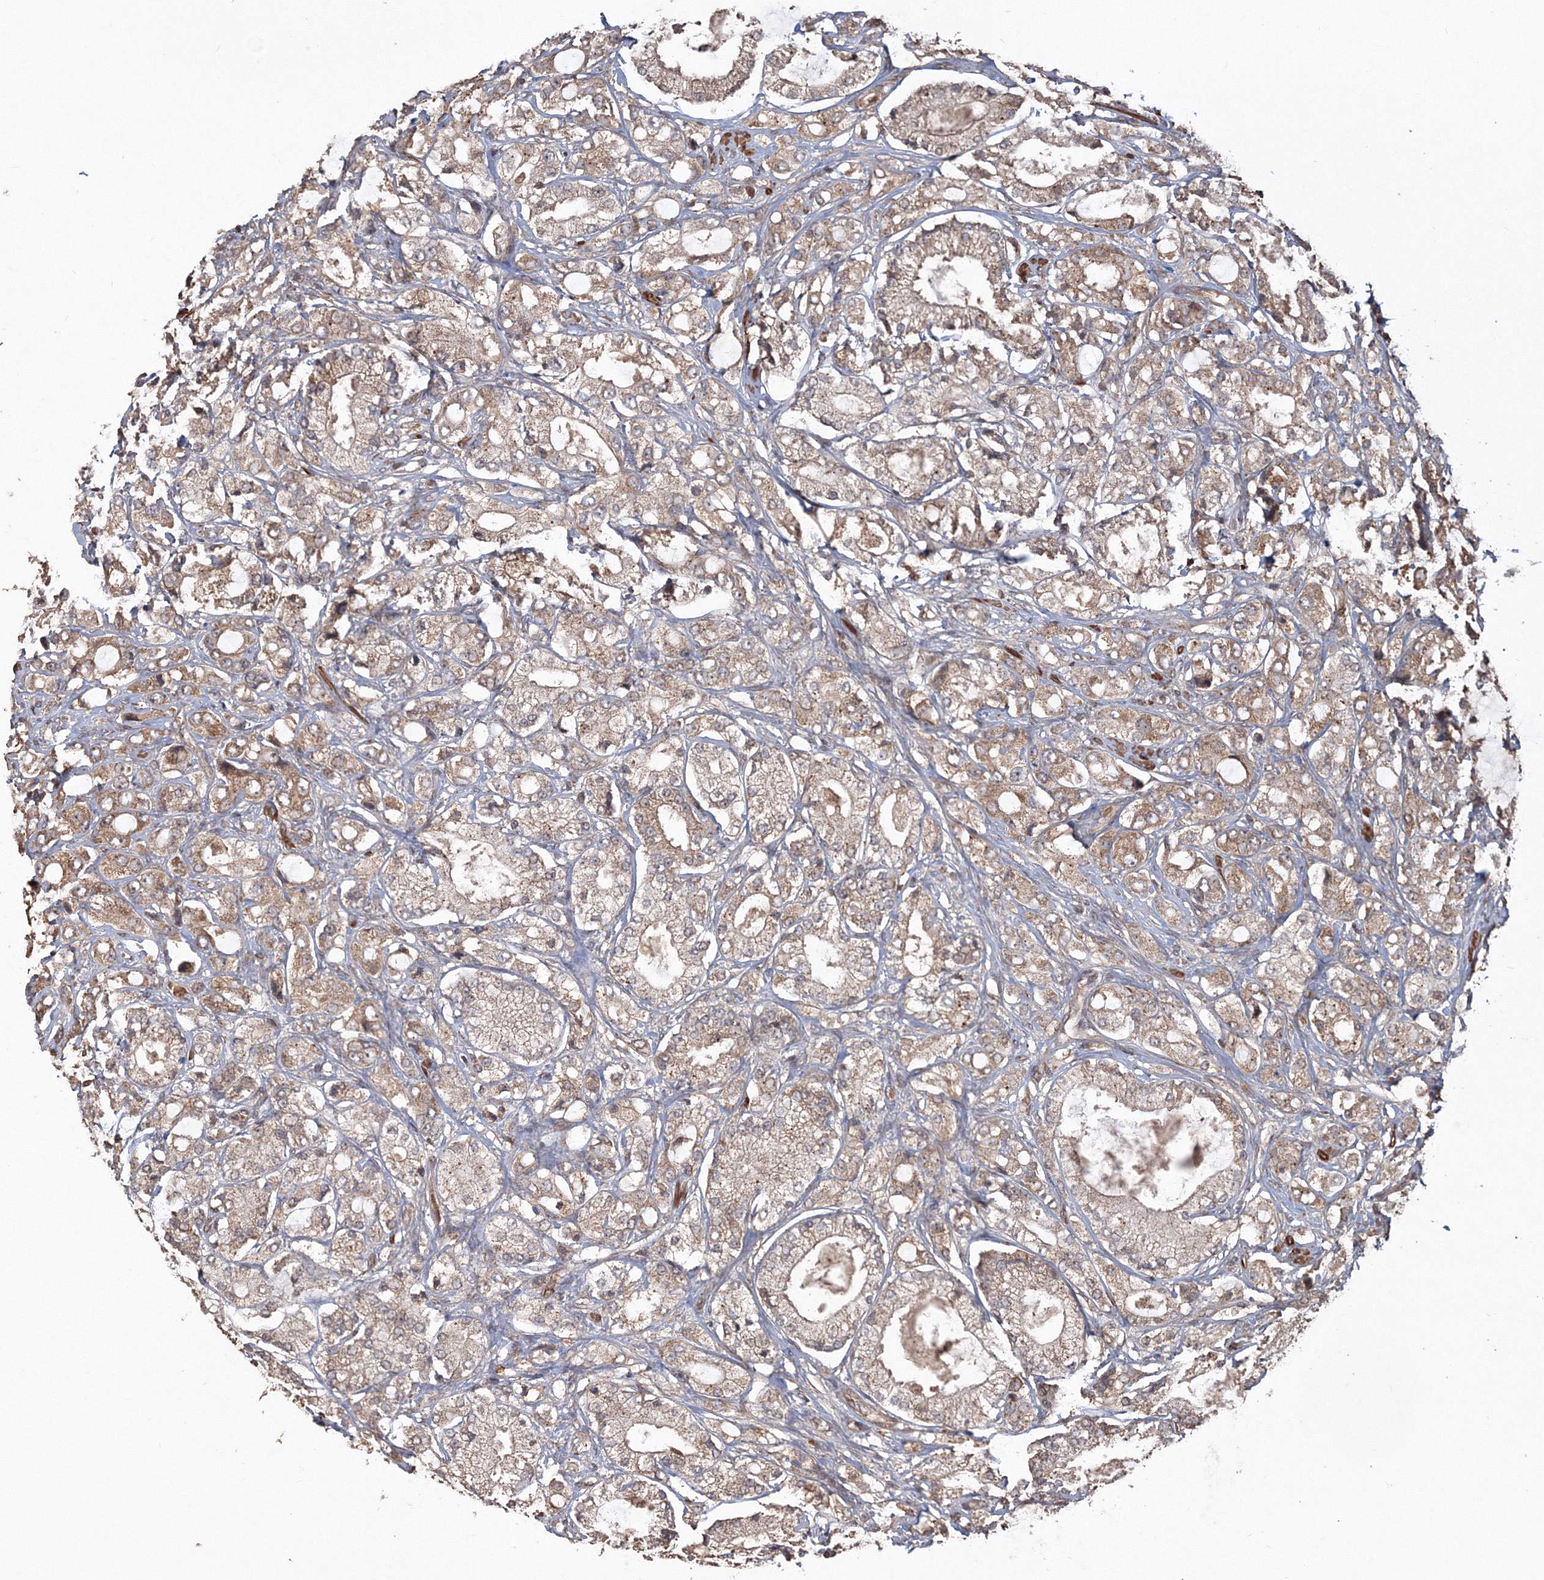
{"staining": {"intensity": "moderate", "quantity": "<25%", "location": "cytoplasmic/membranous"}, "tissue": "prostate cancer", "cell_type": "Tumor cells", "image_type": "cancer", "snomed": [{"axis": "morphology", "description": "Adenocarcinoma, High grade"}, {"axis": "topography", "description": "Prostate"}], "caption": "Prostate adenocarcinoma (high-grade) stained with a brown dye shows moderate cytoplasmic/membranous positive positivity in about <25% of tumor cells.", "gene": "CCDC122", "patient": {"sex": "male", "age": 65}}